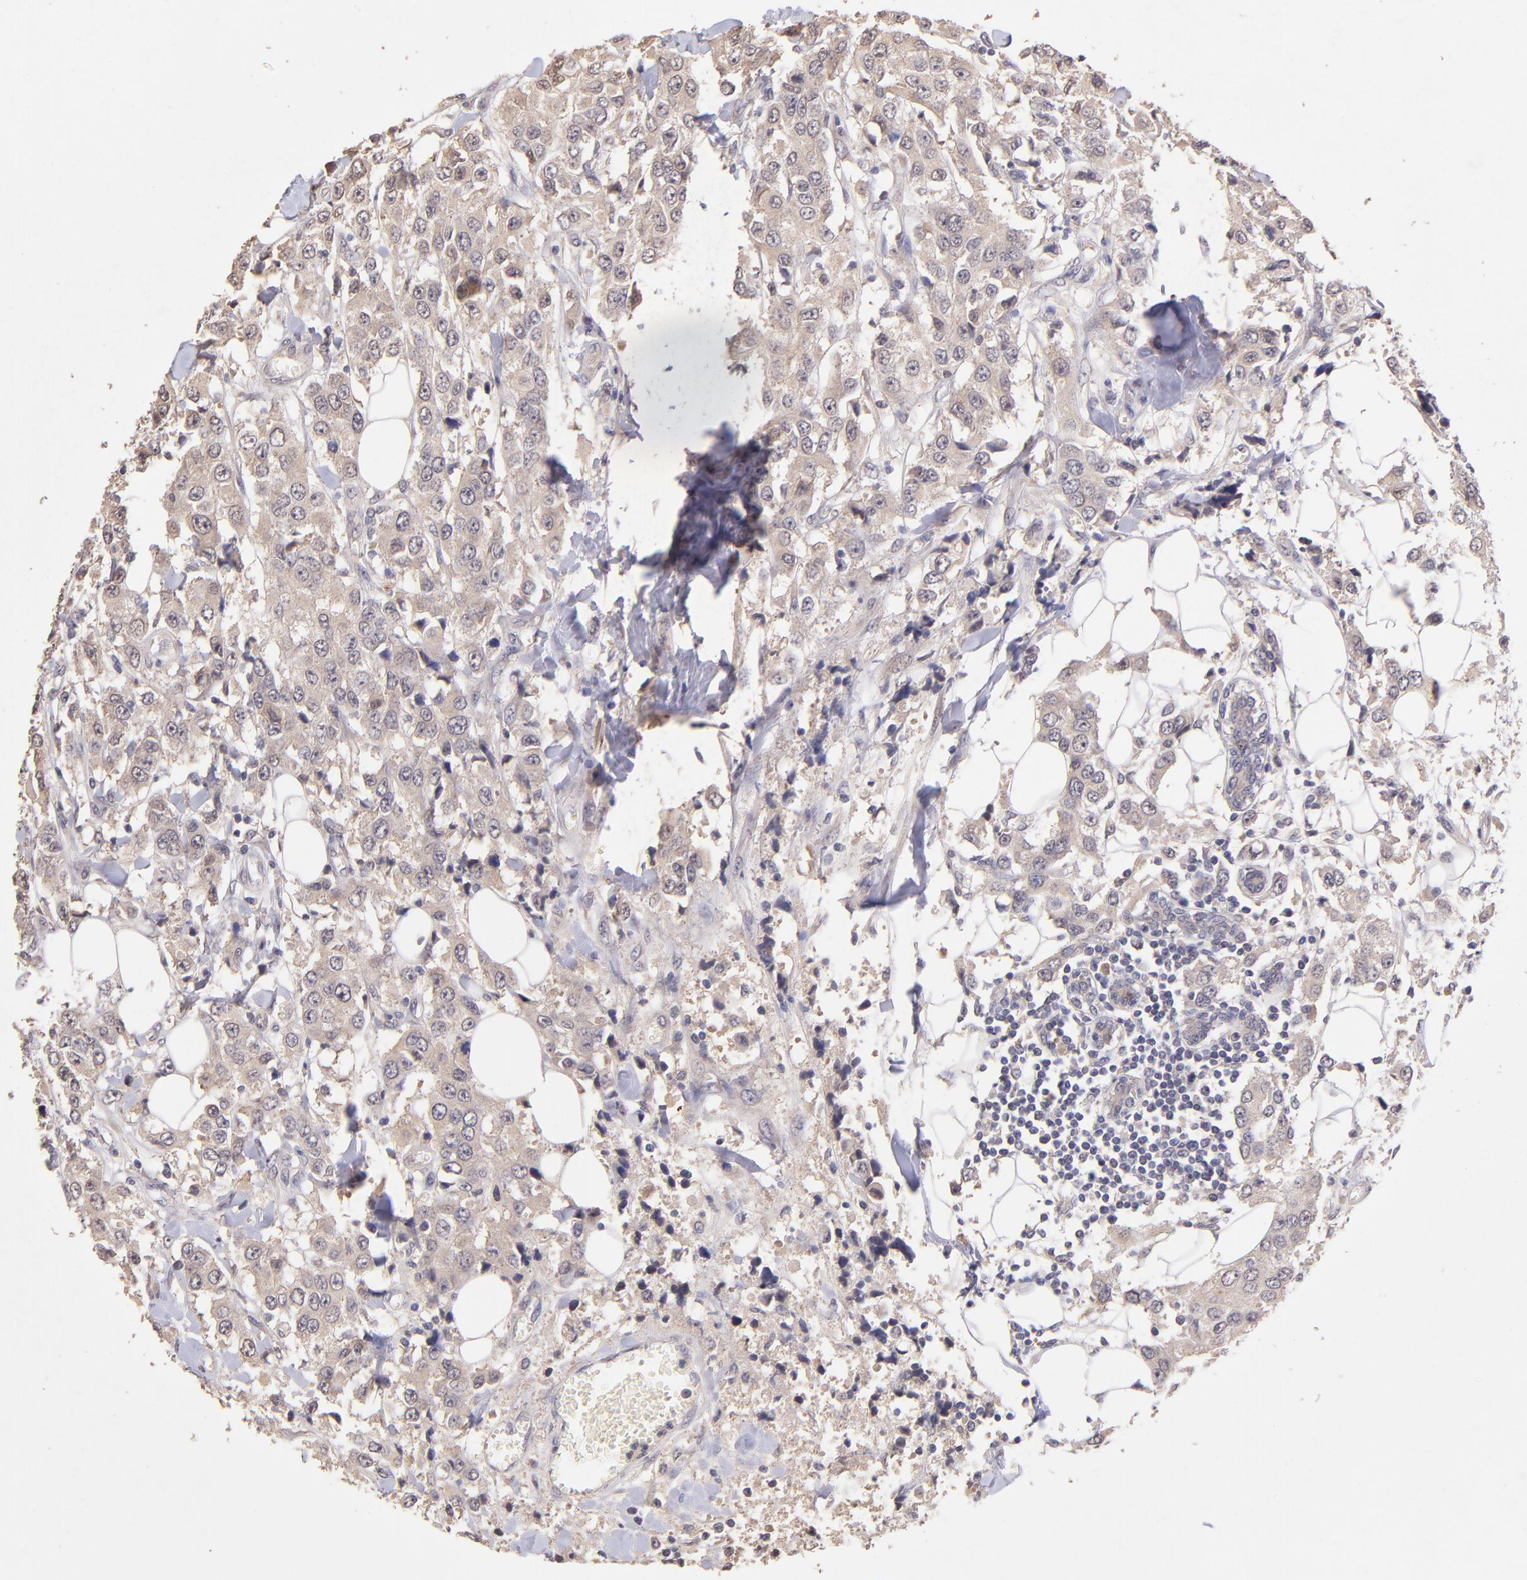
{"staining": {"intensity": "weak", "quantity": ">75%", "location": "cytoplasmic/membranous"}, "tissue": "breast cancer", "cell_type": "Tumor cells", "image_type": "cancer", "snomed": [{"axis": "morphology", "description": "Duct carcinoma"}, {"axis": "topography", "description": "Breast"}], "caption": "An image of human breast cancer (infiltrating ductal carcinoma) stained for a protein reveals weak cytoplasmic/membranous brown staining in tumor cells.", "gene": "RNASEL", "patient": {"sex": "female", "age": 58}}